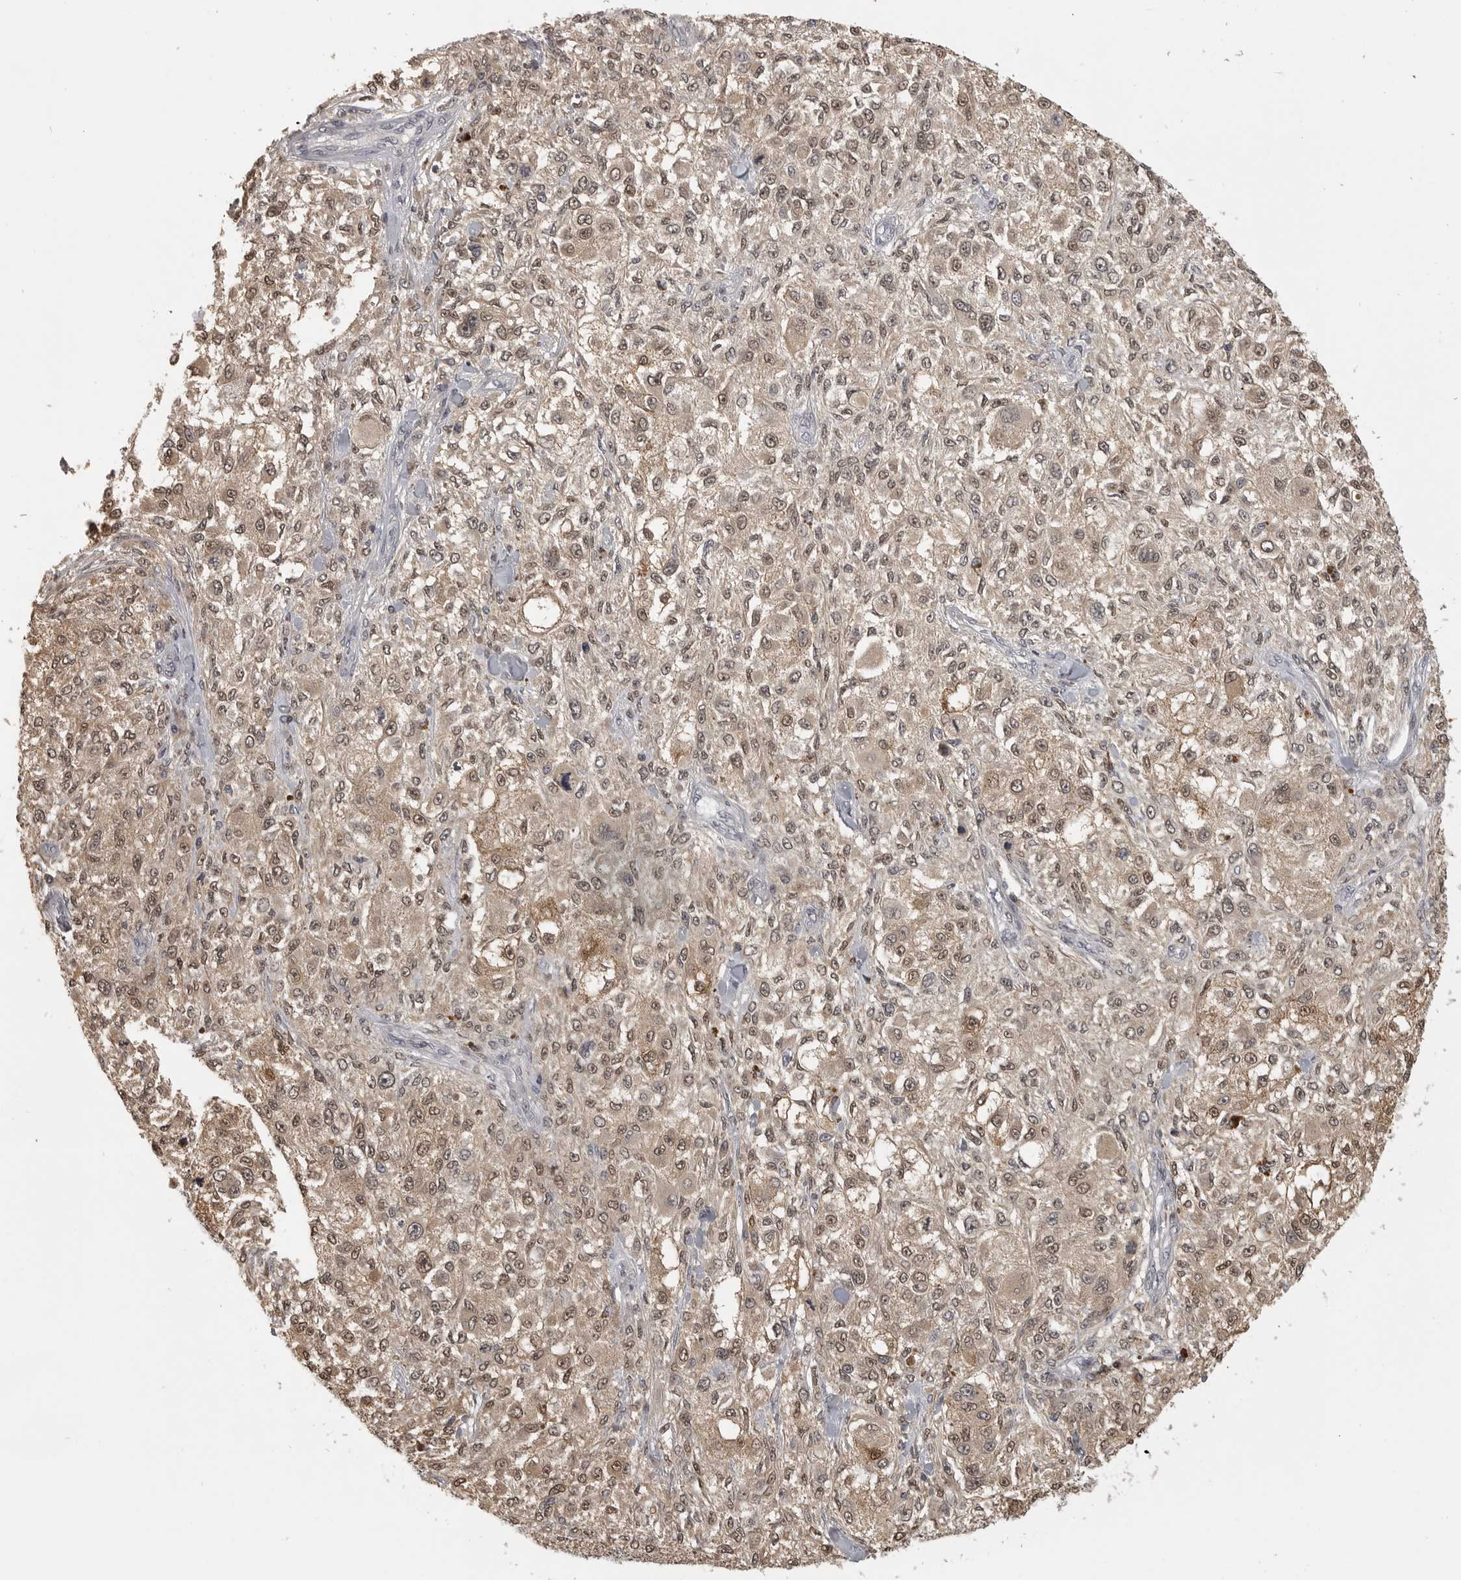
{"staining": {"intensity": "moderate", "quantity": ">75%", "location": "cytoplasmic/membranous,nuclear"}, "tissue": "melanoma", "cell_type": "Tumor cells", "image_type": "cancer", "snomed": [{"axis": "morphology", "description": "Necrosis, NOS"}, {"axis": "morphology", "description": "Malignant melanoma, NOS"}, {"axis": "topography", "description": "Skin"}], "caption": "Tumor cells exhibit medium levels of moderate cytoplasmic/membranous and nuclear staining in about >75% of cells in human malignant melanoma.", "gene": "UROD", "patient": {"sex": "female", "age": 87}}